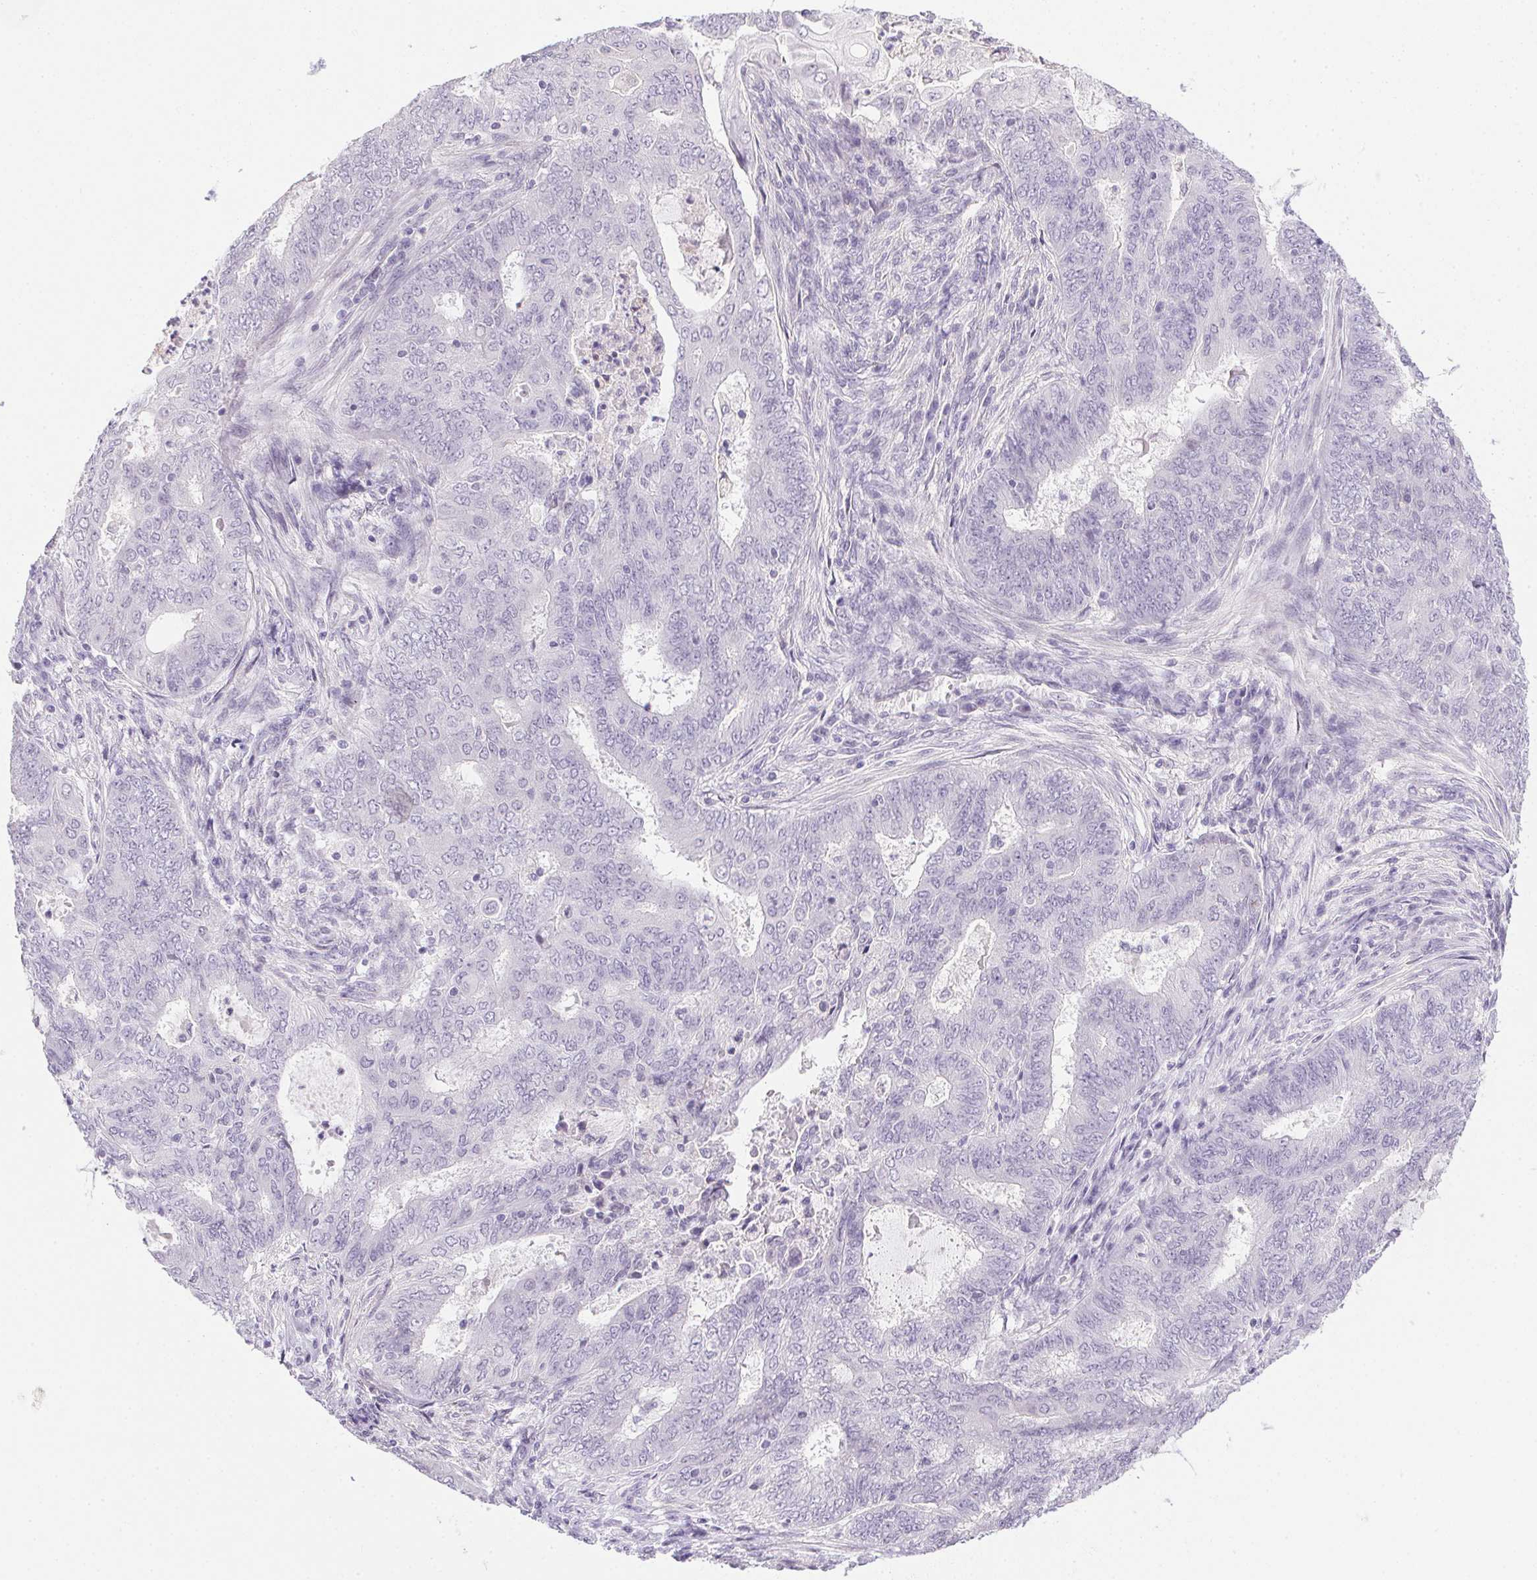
{"staining": {"intensity": "negative", "quantity": "none", "location": "none"}, "tissue": "endometrial cancer", "cell_type": "Tumor cells", "image_type": "cancer", "snomed": [{"axis": "morphology", "description": "Adenocarcinoma, NOS"}, {"axis": "topography", "description": "Endometrium"}], "caption": "DAB immunohistochemical staining of human endometrial cancer demonstrates no significant expression in tumor cells.", "gene": "PRL", "patient": {"sex": "female", "age": 62}}